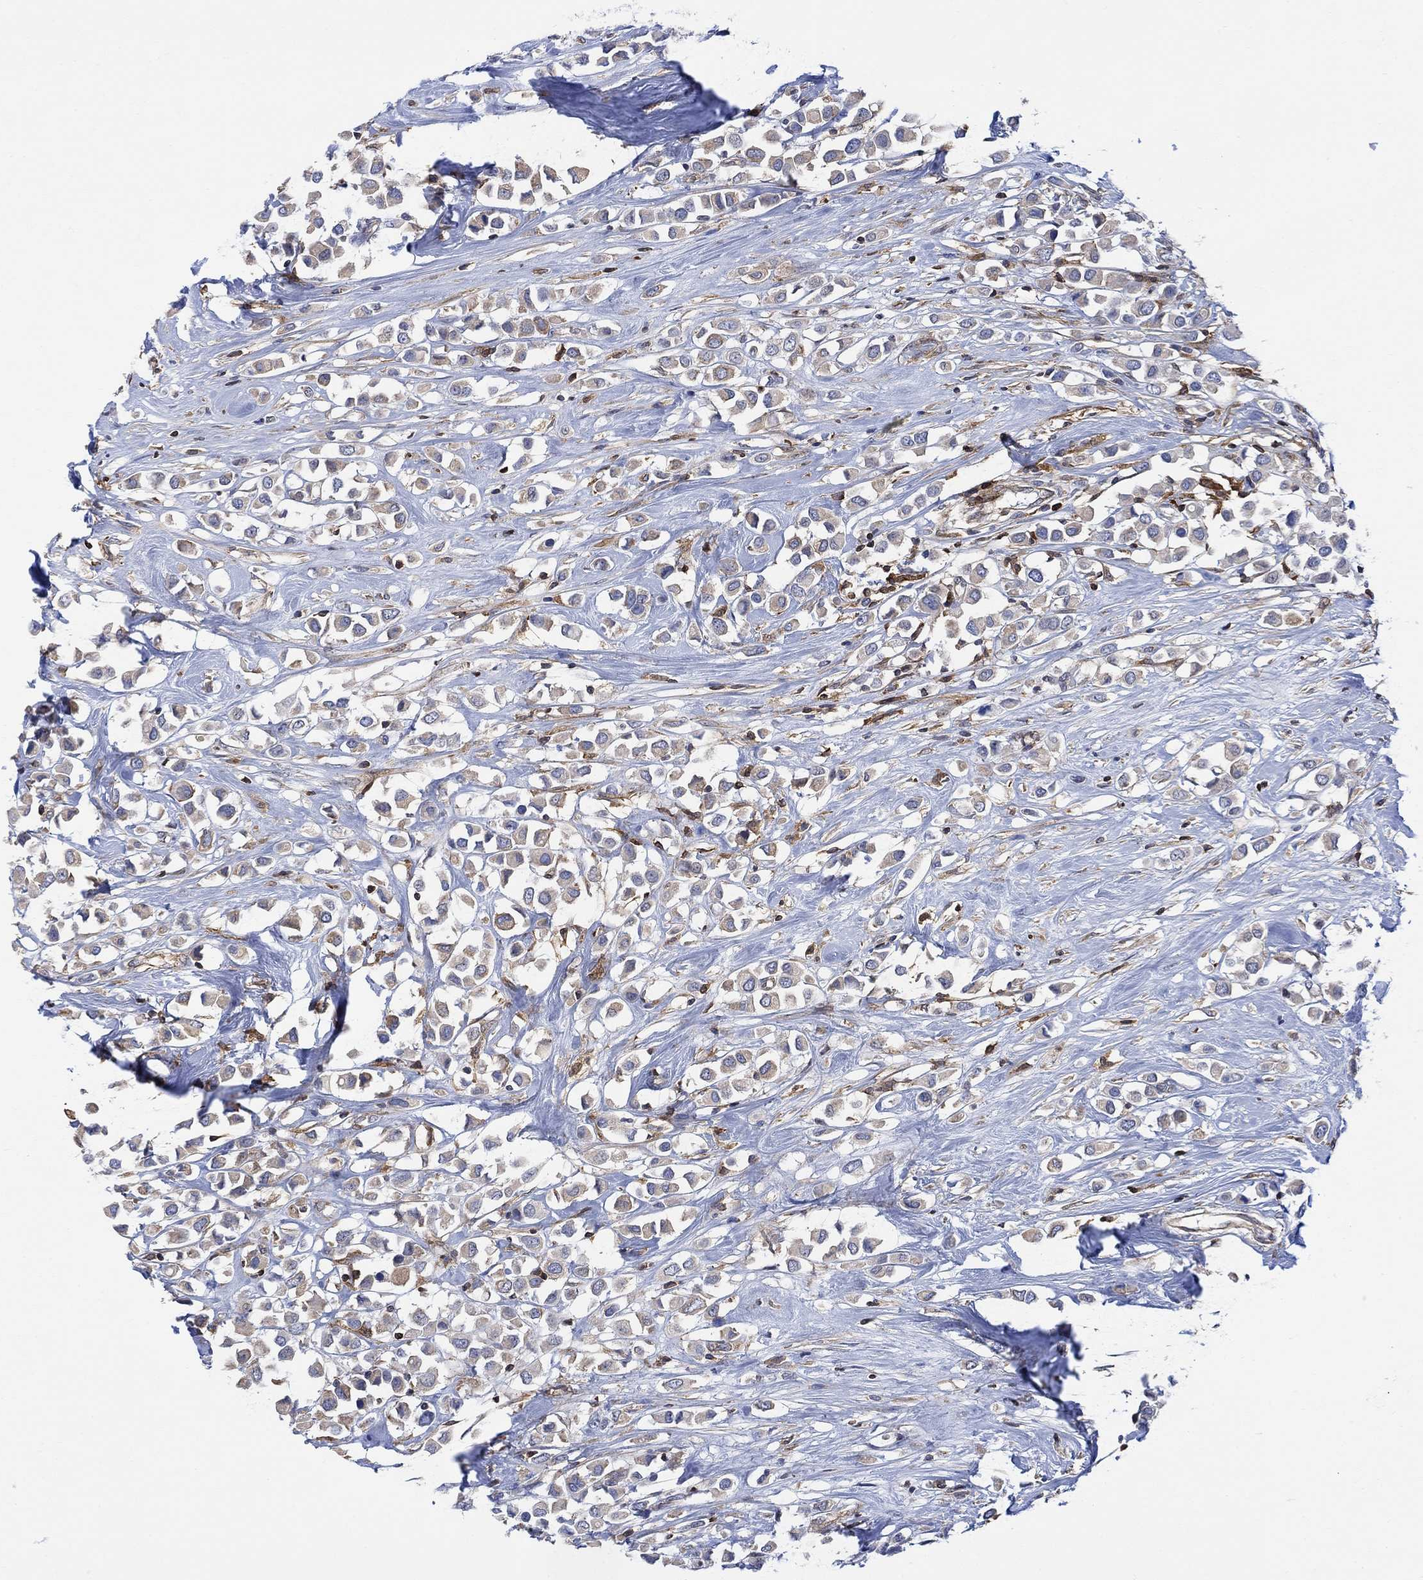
{"staining": {"intensity": "weak", "quantity": ">75%", "location": "cytoplasmic/membranous"}, "tissue": "breast cancer", "cell_type": "Tumor cells", "image_type": "cancer", "snomed": [{"axis": "morphology", "description": "Duct carcinoma"}, {"axis": "topography", "description": "Breast"}], "caption": "Weak cytoplasmic/membranous staining is seen in approximately >75% of tumor cells in infiltrating ductal carcinoma (breast).", "gene": "GBP5", "patient": {"sex": "female", "age": 61}}